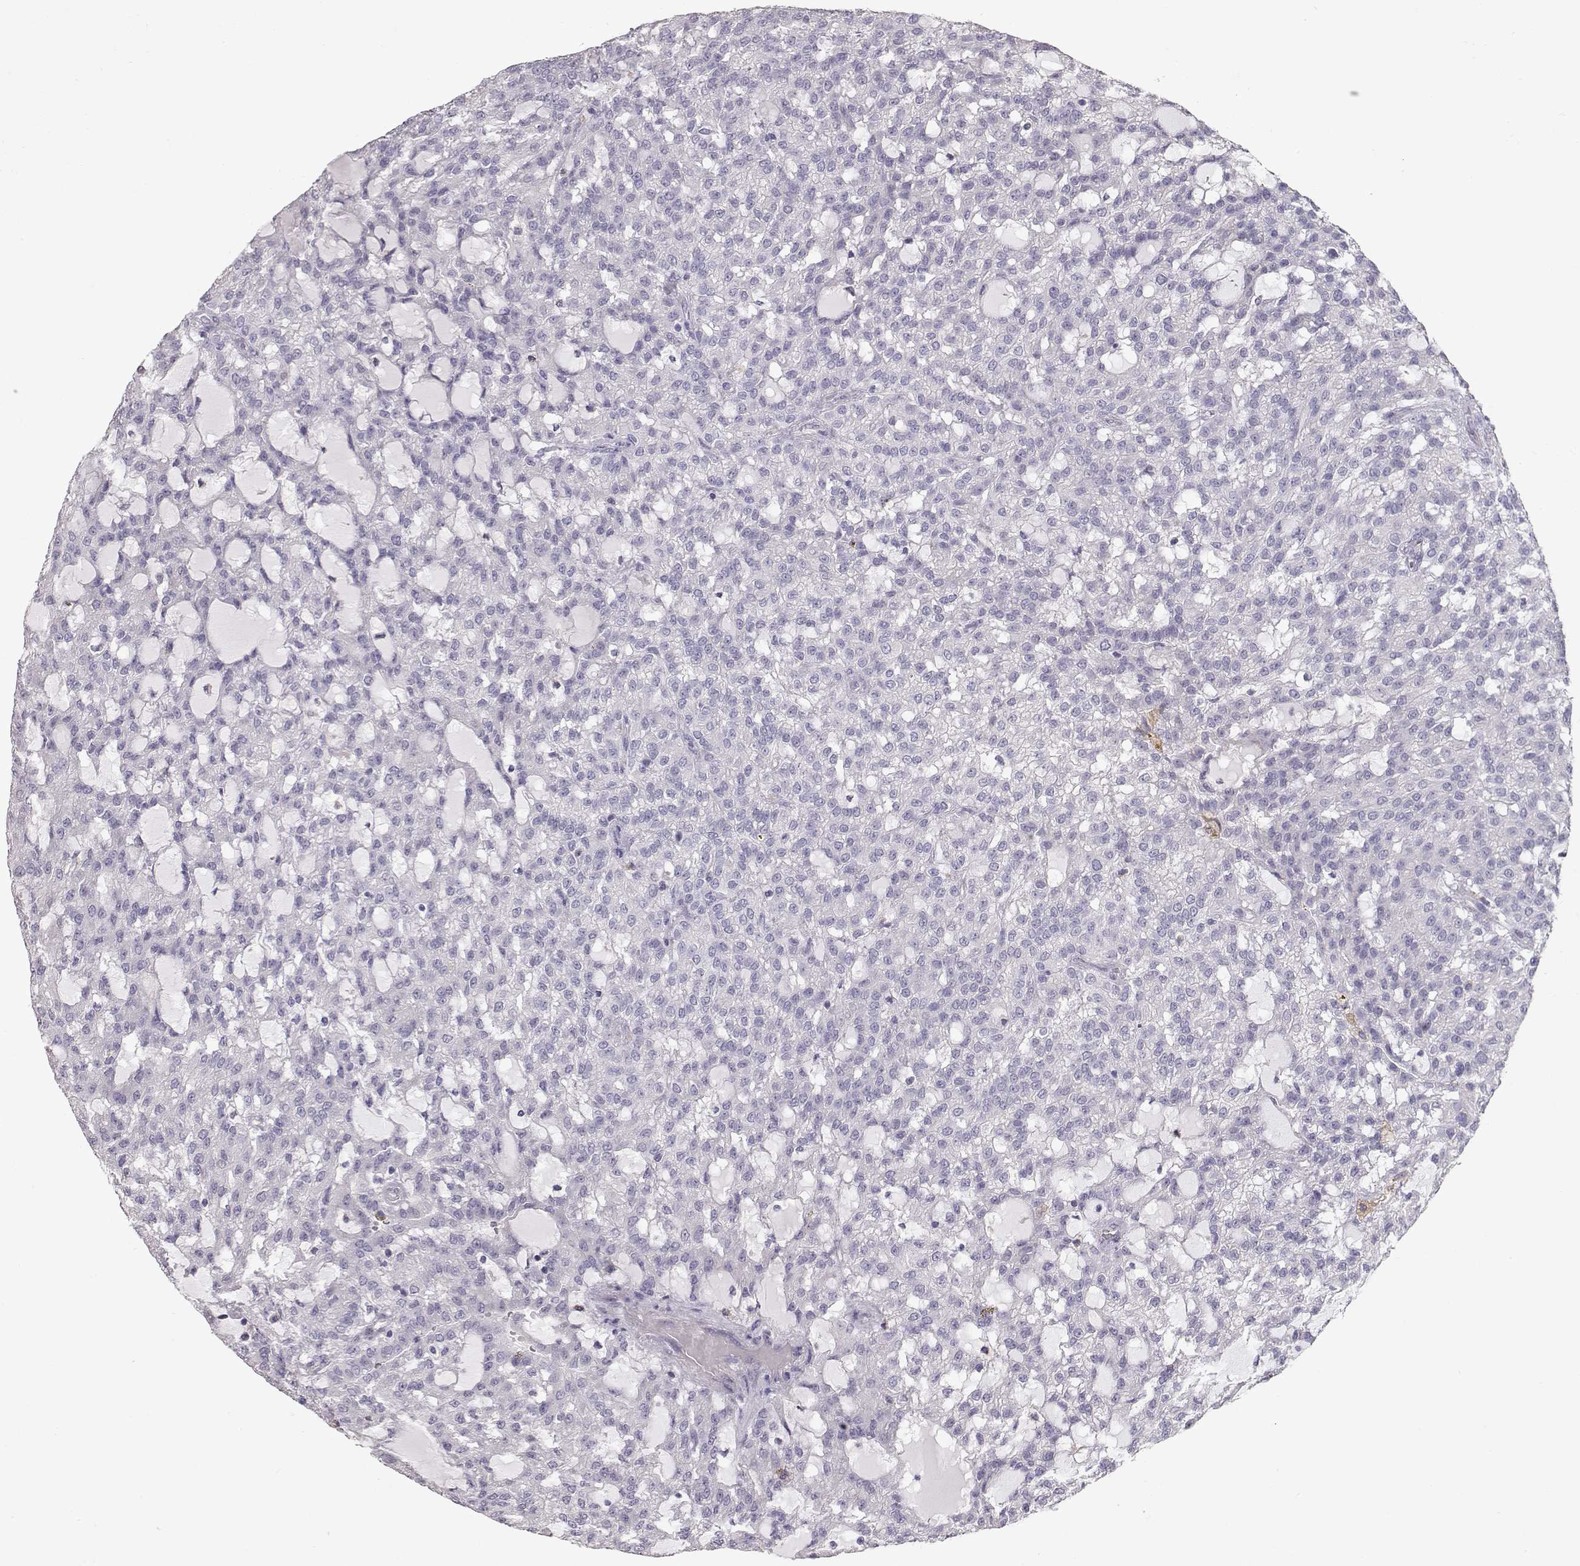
{"staining": {"intensity": "negative", "quantity": "none", "location": "none"}, "tissue": "renal cancer", "cell_type": "Tumor cells", "image_type": "cancer", "snomed": [{"axis": "morphology", "description": "Adenocarcinoma, NOS"}, {"axis": "topography", "description": "Kidney"}], "caption": "Immunohistochemistry (IHC) micrograph of neoplastic tissue: adenocarcinoma (renal) stained with DAB (3,3'-diaminobenzidine) exhibits no significant protein expression in tumor cells.", "gene": "SLC18A1", "patient": {"sex": "male", "age": 63}}